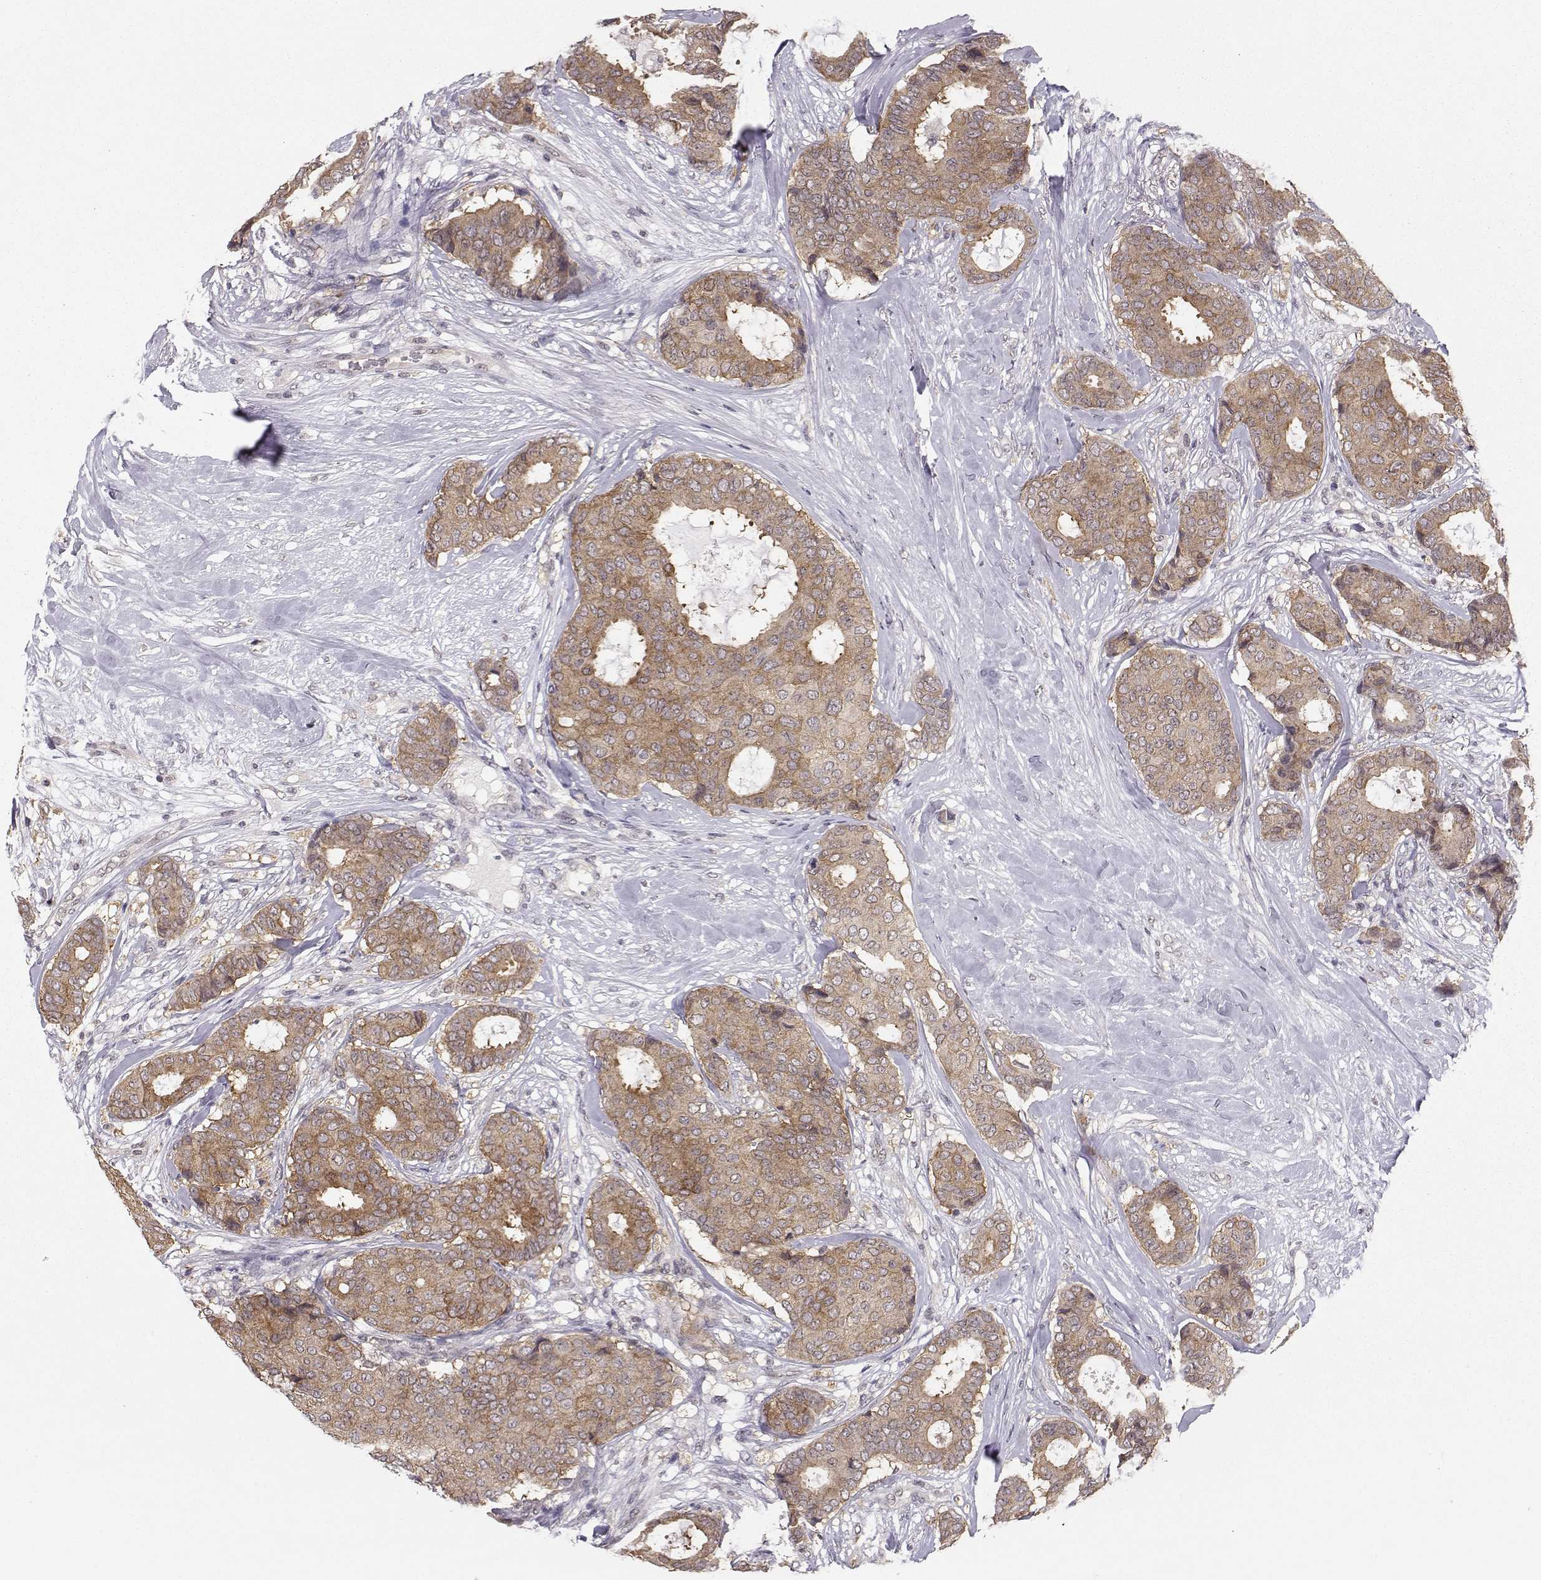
{"staining": {"intensity": "moderate", "quantity": ">75%", "location": "cytoplasmic/membranous"}, "tissue": "breast cancer", "cell_type": "Tumor cells", "image_type": "cancer", "snomed": [{"axis": "morphology", "description": "Duct carcinoma"}, {"axis": "topography", "description": "Breast"}], "caption": "The immunohistochemical stain highlights moderate cytoplasmic/membranous positivity in tumor cells of breast cancer tissue. (brown staining indicates protein expression, while blue staining denotes nuclei).", "gene": "KIF13B", "patient": {"sex": "female", "age": 75}}